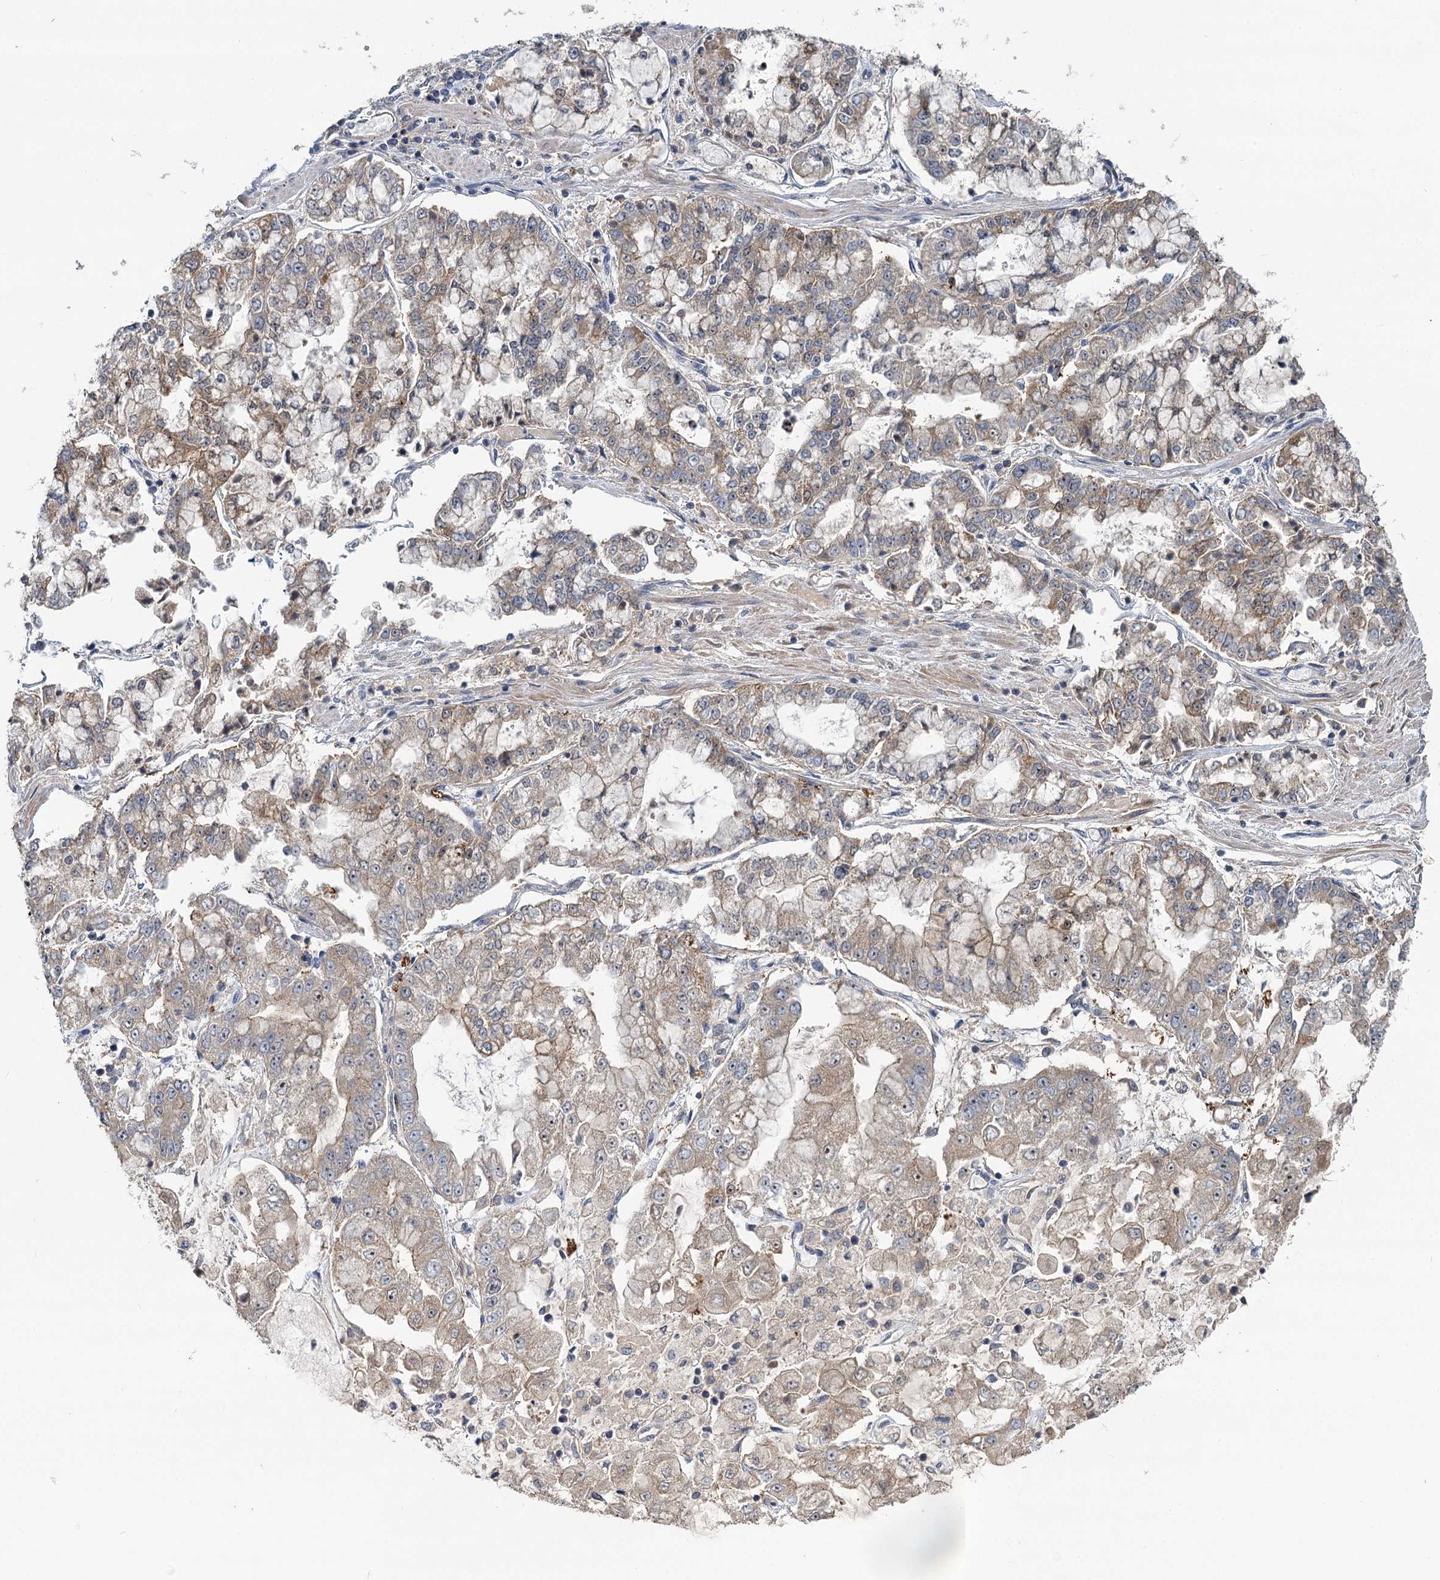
{"staining": {"intensity": "moderate", "quantity": "25%-75%", "location": "cytoplasmic/membranous"}, "tissue": "stomach cancer", "cell_type": "Tumor cells", "image_type": "cancer", "snomed": [{"axis": "morphology", "description": "Adenocarcinoma, NOS"}, {"axis": "topography", "description": "Stomach"}], "caption": "DAB (3,3'-diaminobenzidine) immunohistochemical staining of human stomach cancer demonstrates moderate cytoplasmic/membranous protein staining in approximately 25%-75% of tumor cells.", "gene": "TMEM39A", "patient": {"sex": "male", "age": 76}}